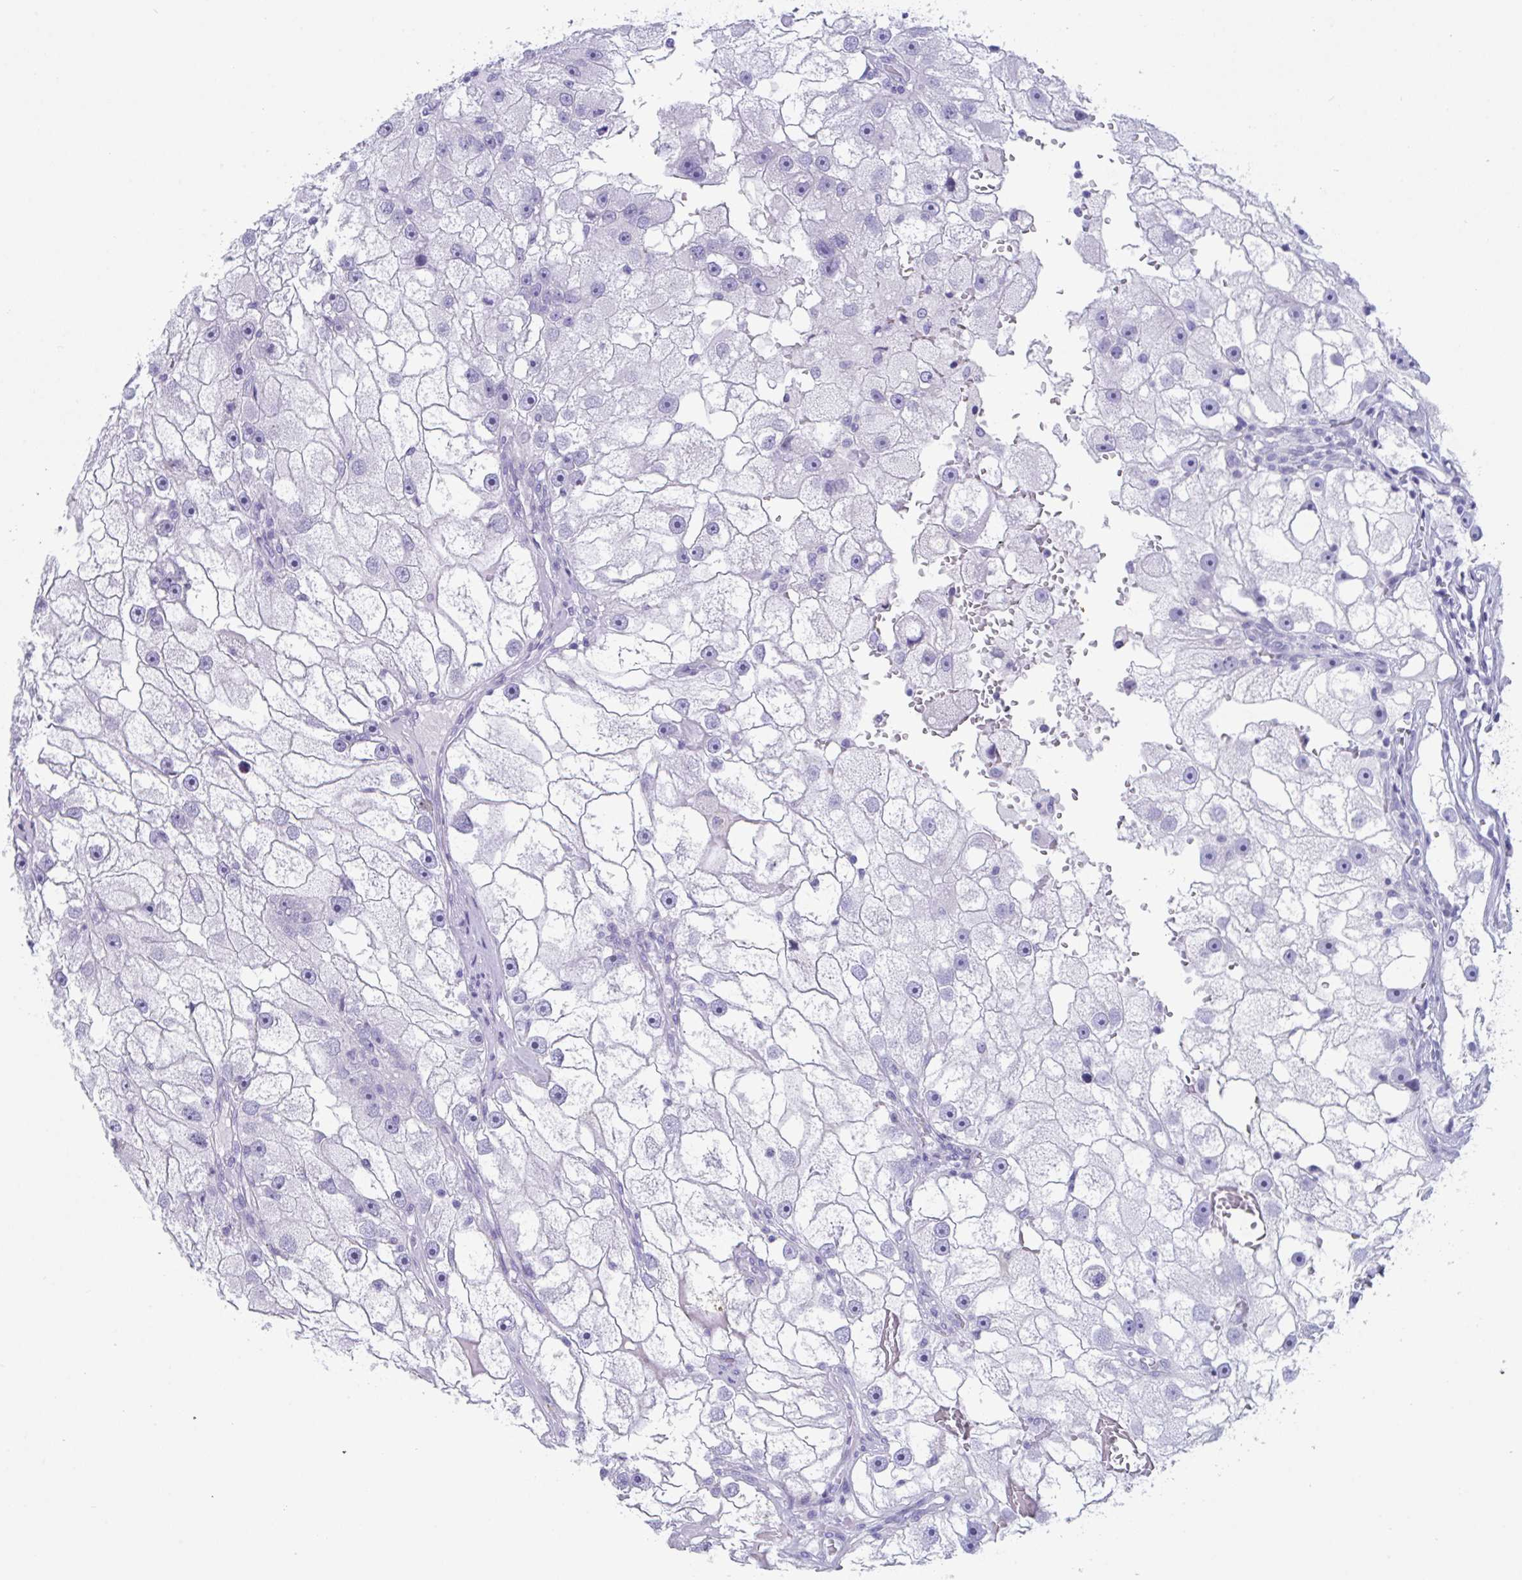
{"staining": {"intensity": "negative", "quantity": "none", "location": "none"}, "tissue": "renal cancer", "cell_type": "Tumor cells", "image_type": "cancer", "snomed": [{"axis": "morphology", "description": "Adenocarcinoma, NOS"}, {"axis": "topography", "description": "Kidney"}], "caption": "This is an IHC photomicrograph of human renal cancer (adenocarcinoma). There is no staining in tumor cells.", "gene": "CDX4", "patient": {"sex": "male", "age": 63}}